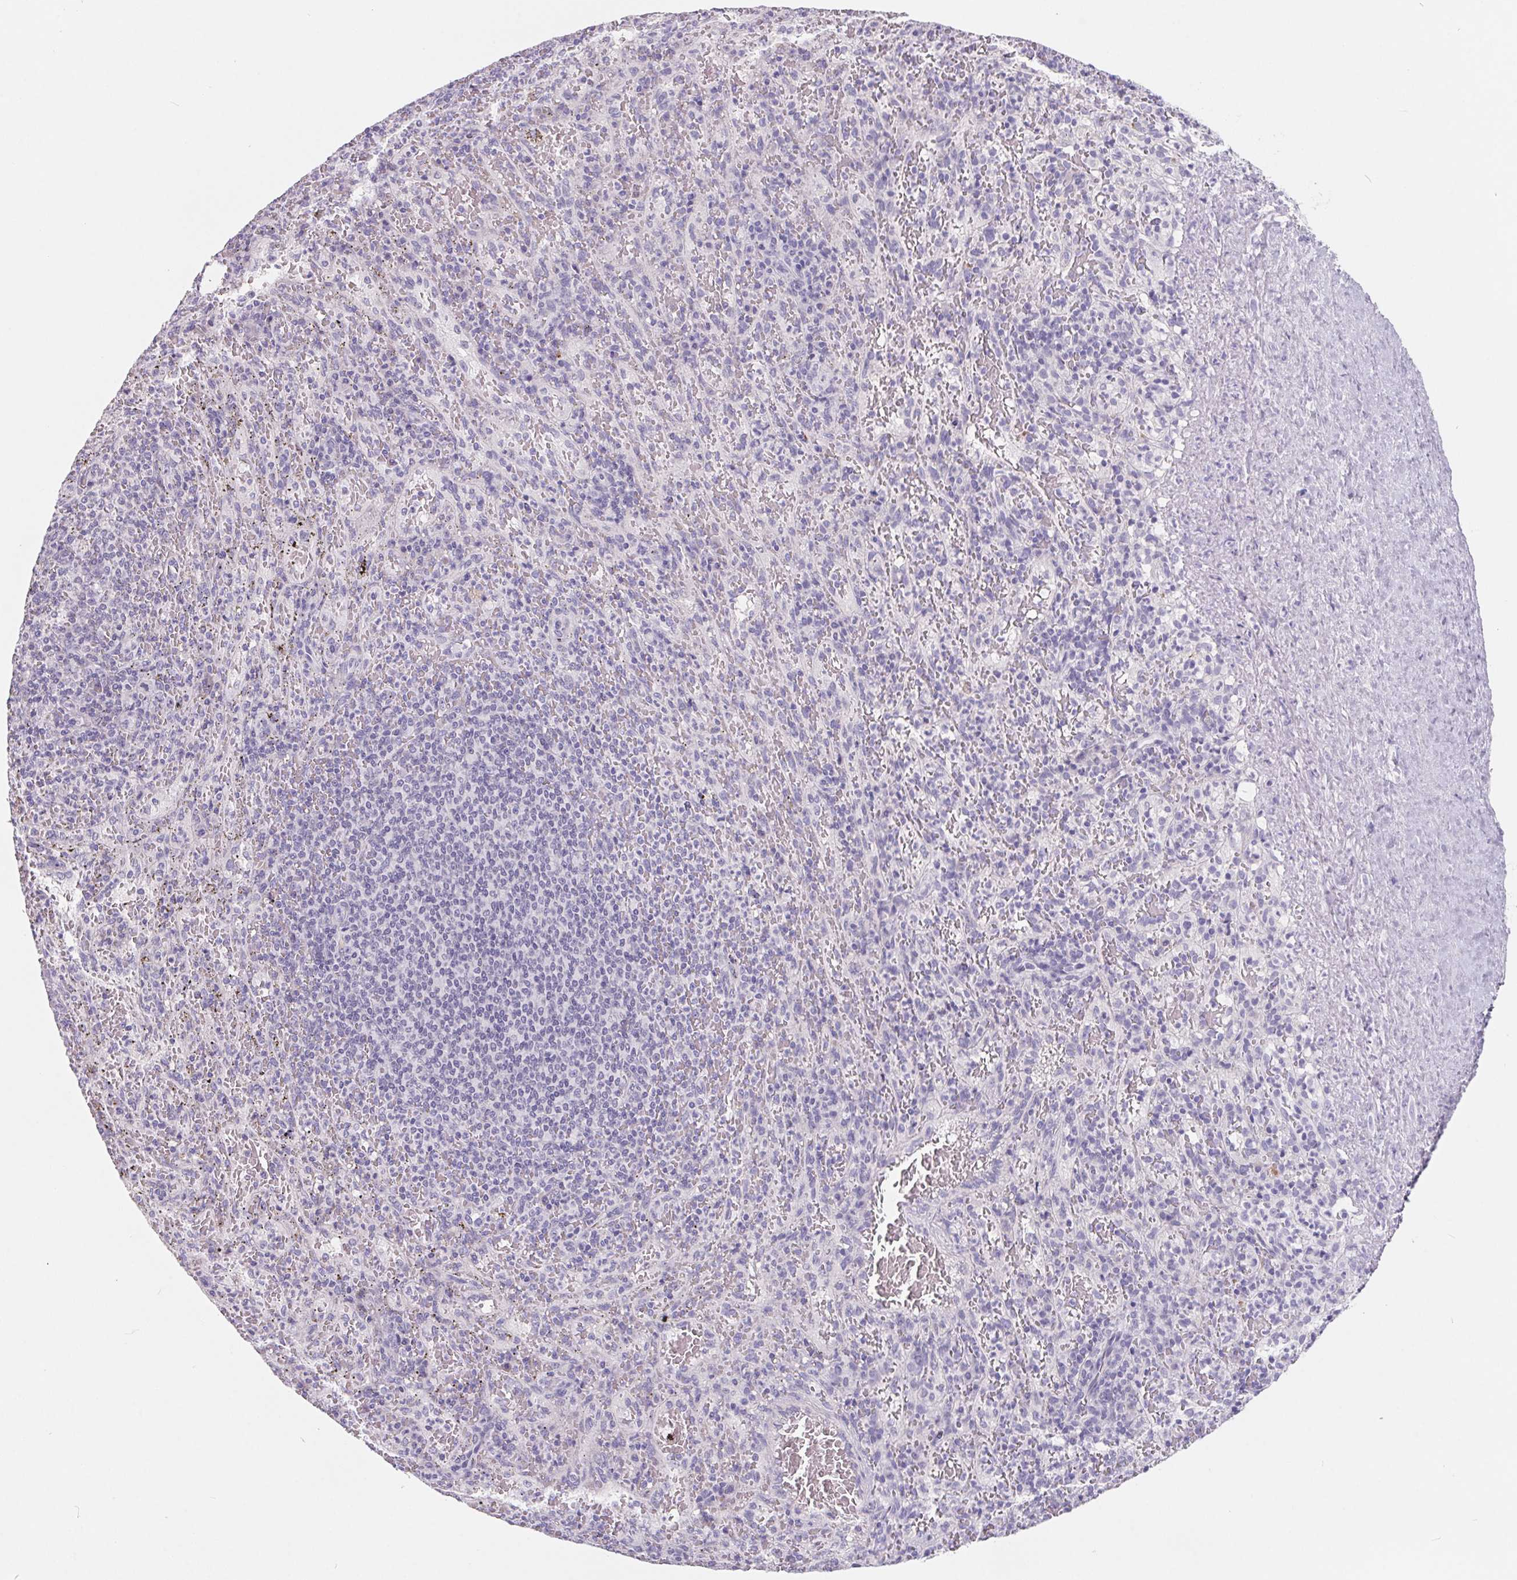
{"staining": {"intensity": "negative", "quantity": "none", "location": "none"}, "tissue": "spleen", "cell_type": "Cells in red pulp", "image_type": "normal", "snomed": [{"axis": "morphology", "description": "Normal tissue, NOS"}, {"axis": "topography", "description": "Spleen"}], "caption": "High power microscopy micrograph of an IHC micrograph of benign spleen, revealing no significant positivity in cells in red pulp.", "gene": "FDX1", "patient": {"sex": "male", "age": 57}}